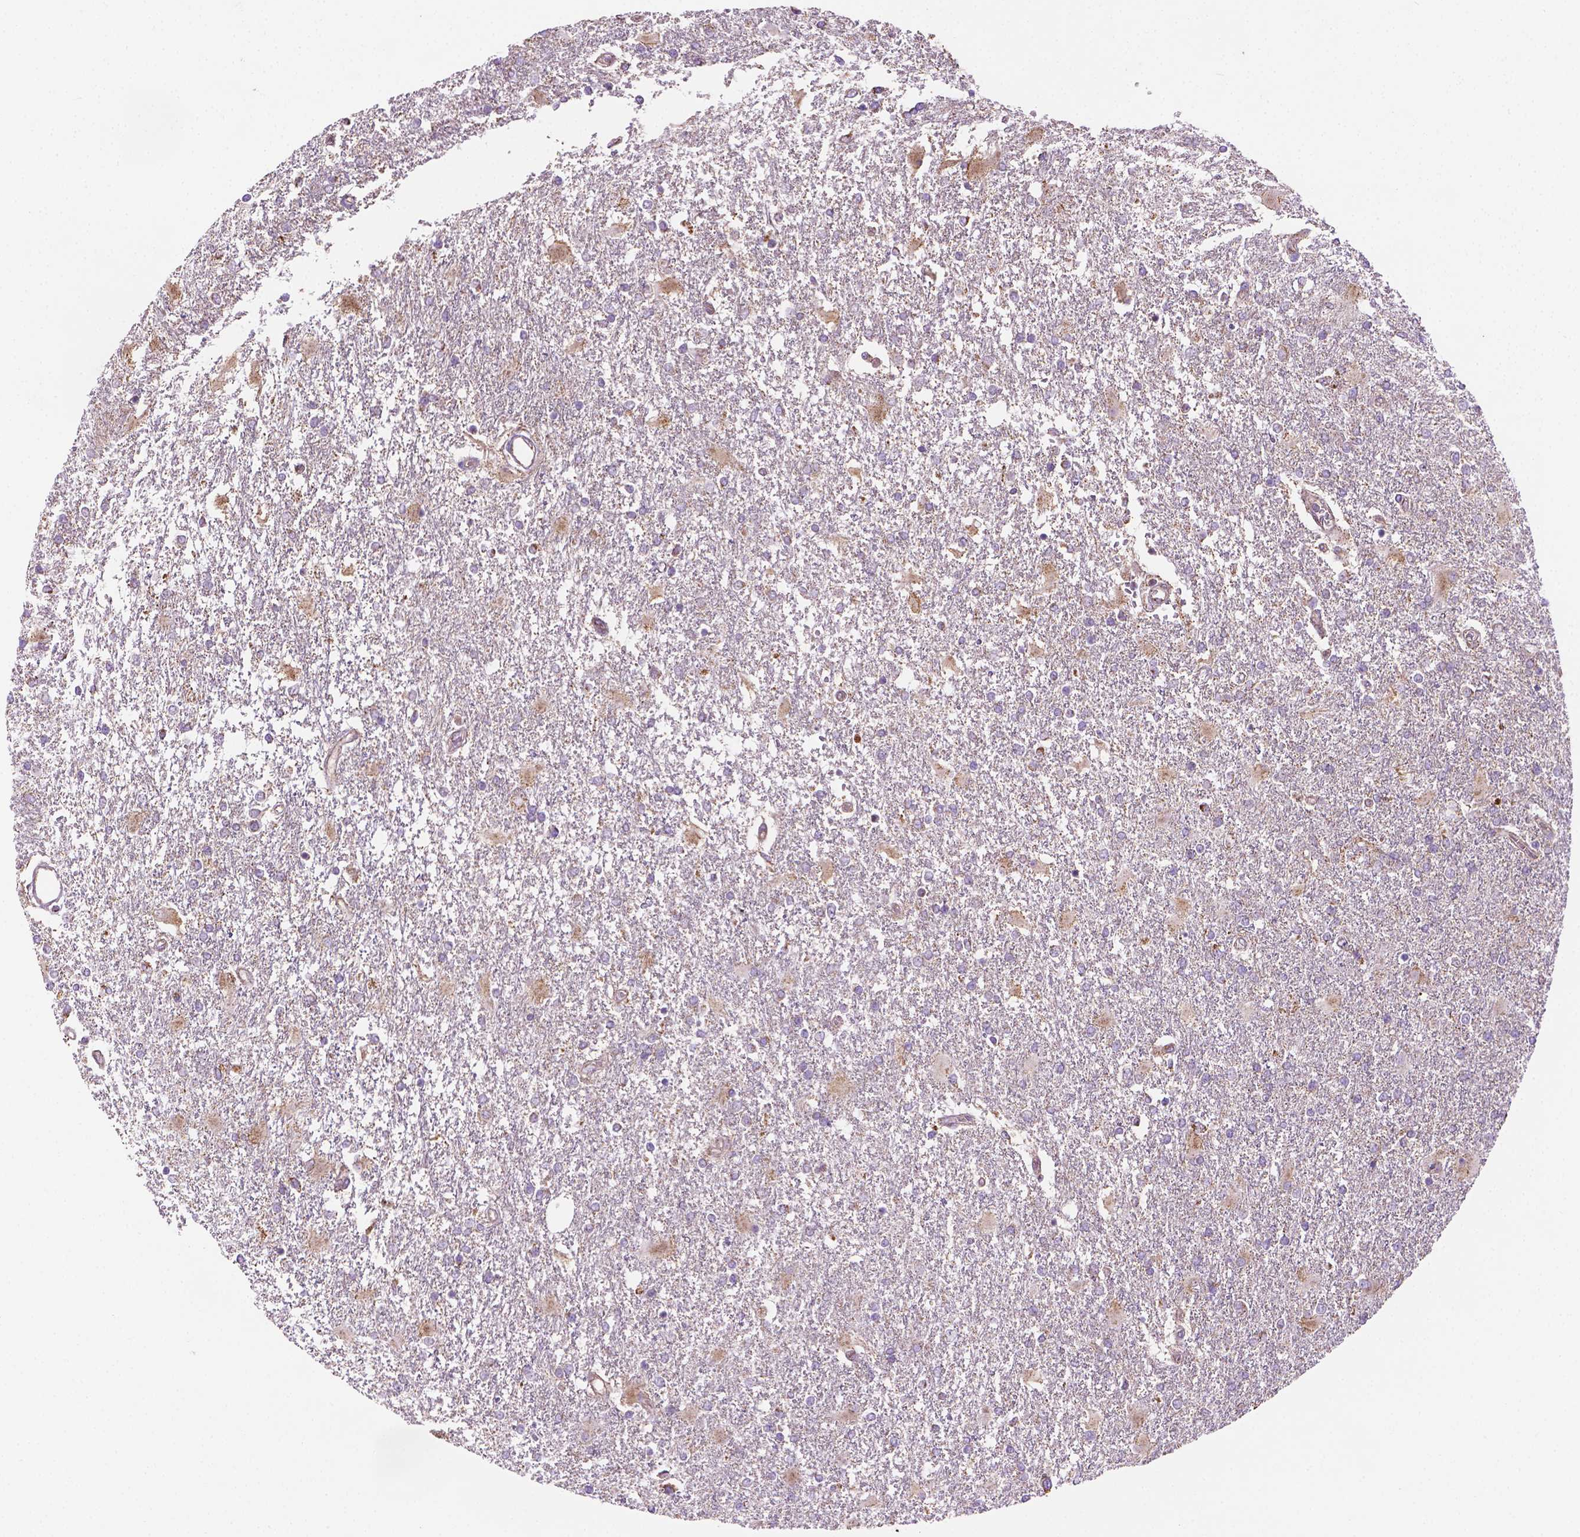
{"staining": {"intensity": "negative", "quantity": "none", "location": "none"}, "tissue": "glioma", "cell_type": "Tumor cells", "image_type": "cancer", "snomed": [{"axis": "morphology", "description": "Glioma, malignant, High grade"}, {"axis": "topography", "description": "Cerebral cortex"}], "caption": "Immunohistochemistry photomicrograph of malignant glioma (high-grade) stained for a protein (brown), which shows no expression in tumor cells. (Stains: DAB (3,3'-diaminobenzidine) IHC with hematoxylin counter stain, Microscopy: brightfield microscopy at high magnification).", "gene": "PIBF1", "patient": {"sex": "male", "age": 79}}